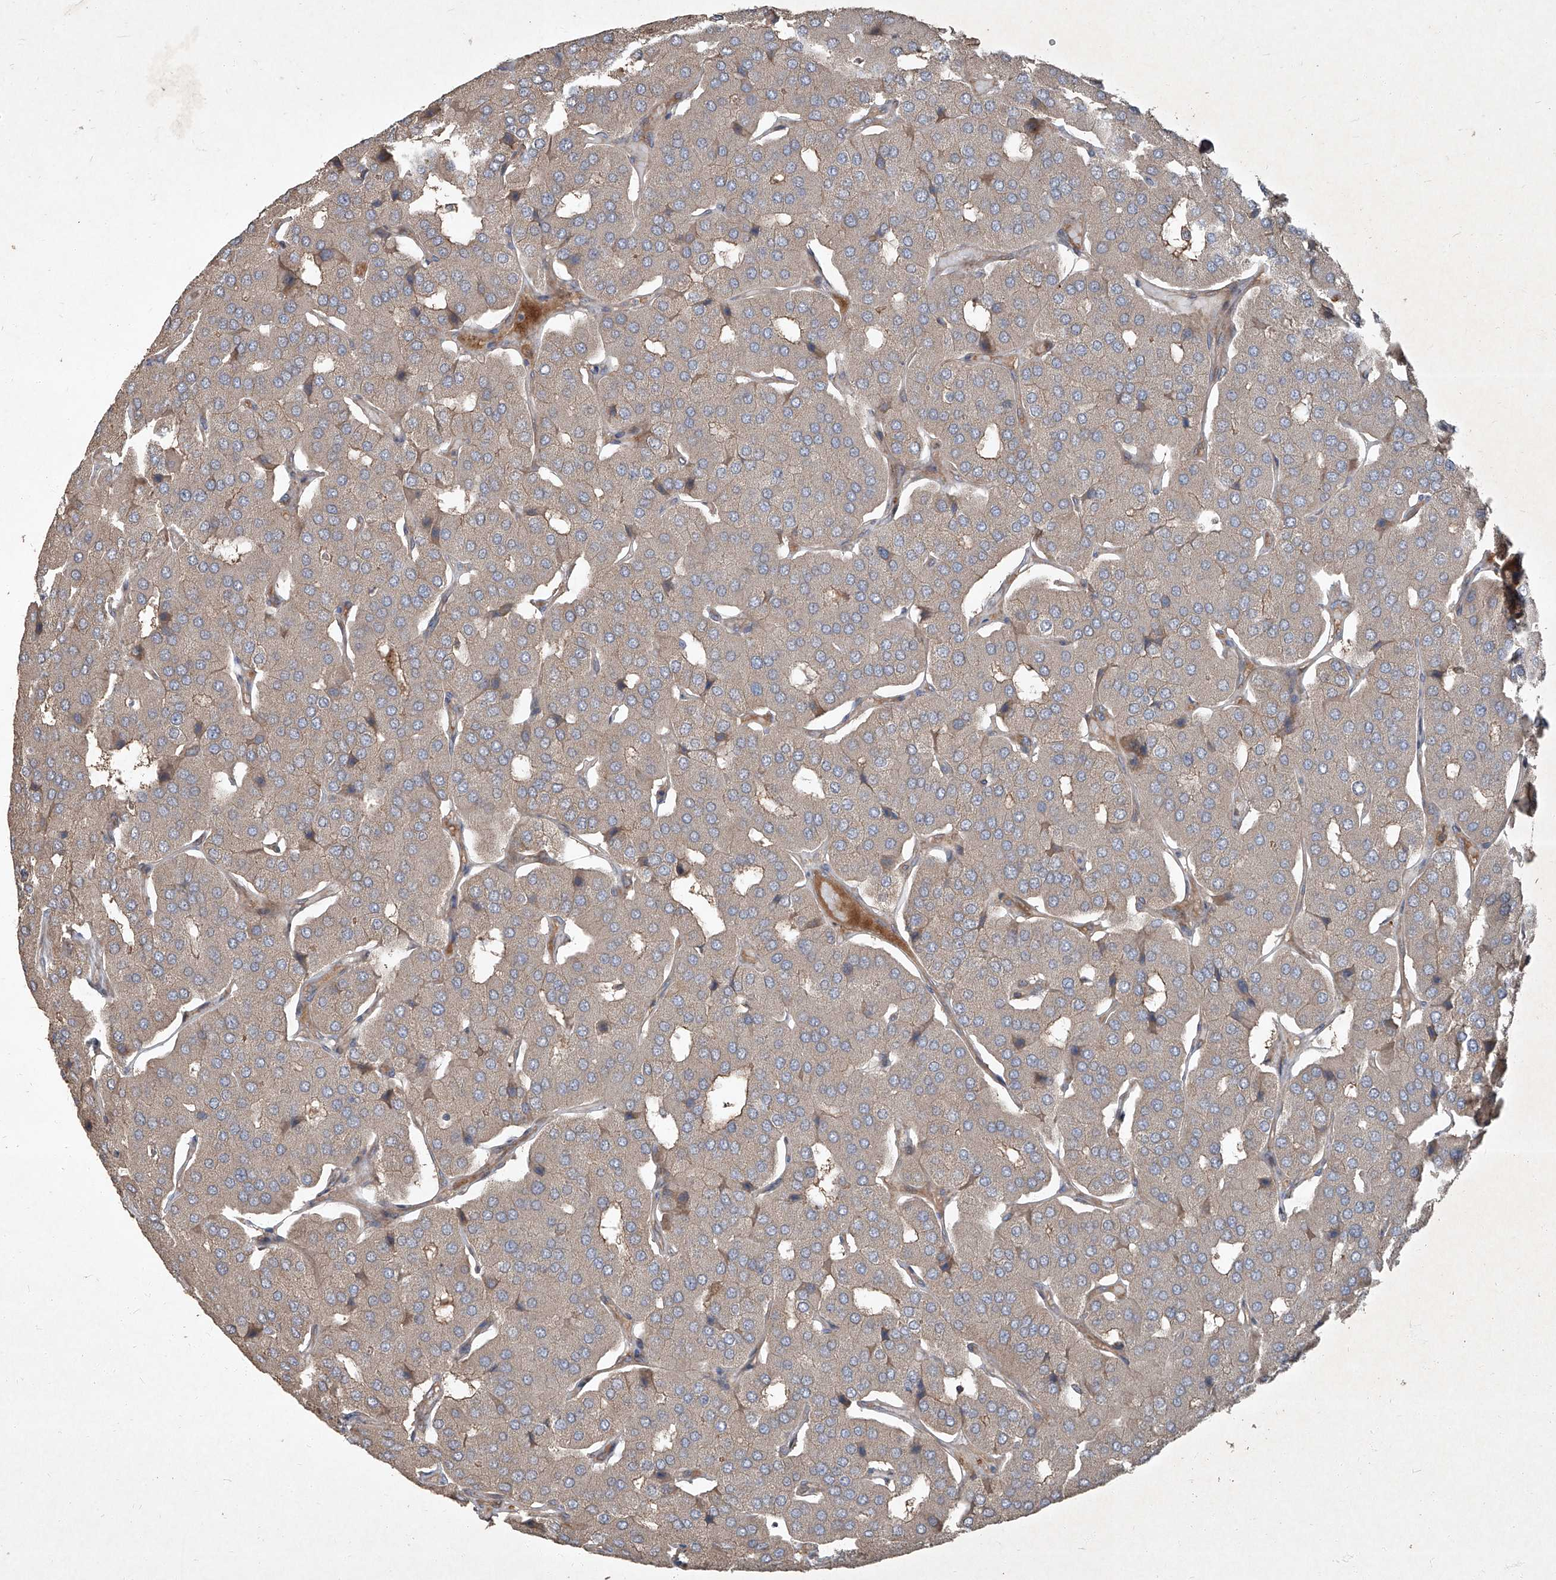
{"staining": {"intensity": "weak", "quantity": "<25%", "location": "cytoplasmic/membranous"}, "tissue": "parathyroid gland", "cell_type": "Glandular cells", "image_type": "normal", "snomed": [{"axis": "morphology", "description": "Normal tissue, NOS"}, {"axis": "morphology", "description": "Adenoma, NOS"}, {"axis": "topography", "description": "Parathyroid gland"}], "caption": "This is an IHC micrograph of benign parathyroid gland. There is no positivity in glandular cells.", "gene": "CCN1", "patient": {"sex": "female", "age": 86}}